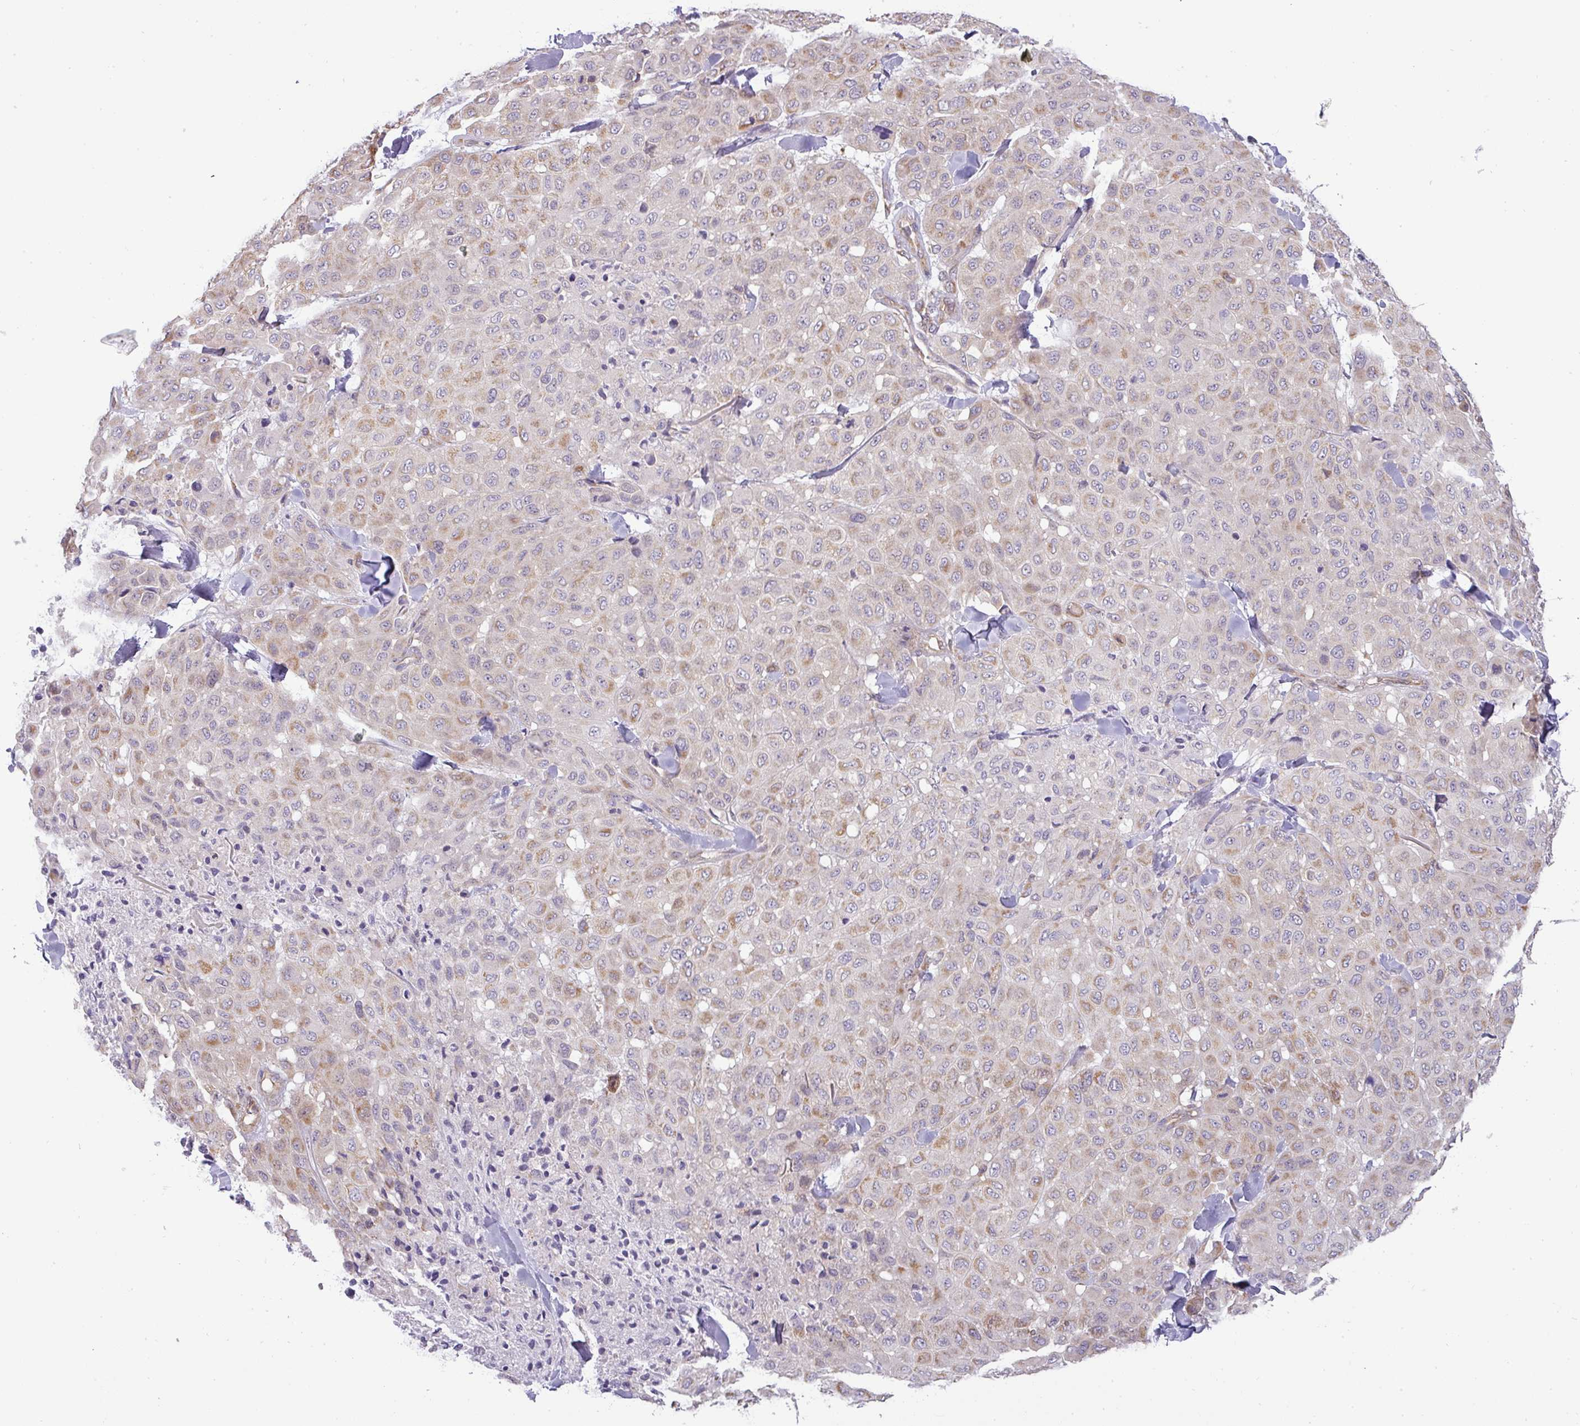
{"staining": {"intensity": "weak", "quantity": "25%-75%", "location": "cytoplasmic/membranous"}, "tissue": "melanoma", "cell_type": "Tumor cells", "image_type": "cancer", "snomed": [{"axis": "morphology", "description": "Malignant melanoma, Metastatic site"}, {"axis": "topography", "description": "Skin"}], "caption": "Weak cytoplasmic/membranous positivity is identified in approximately 25%-75% of tumor cells in malignant melanoma (metastatic site). The protein is stained brown, and the nuclei are stained in blue (DAB (3,3'-diaminobenzidine) IHC with brightfield microscopy, high magnification).", "gene": "ZNF211", "patient": {"sex": "female", "age": 81}}